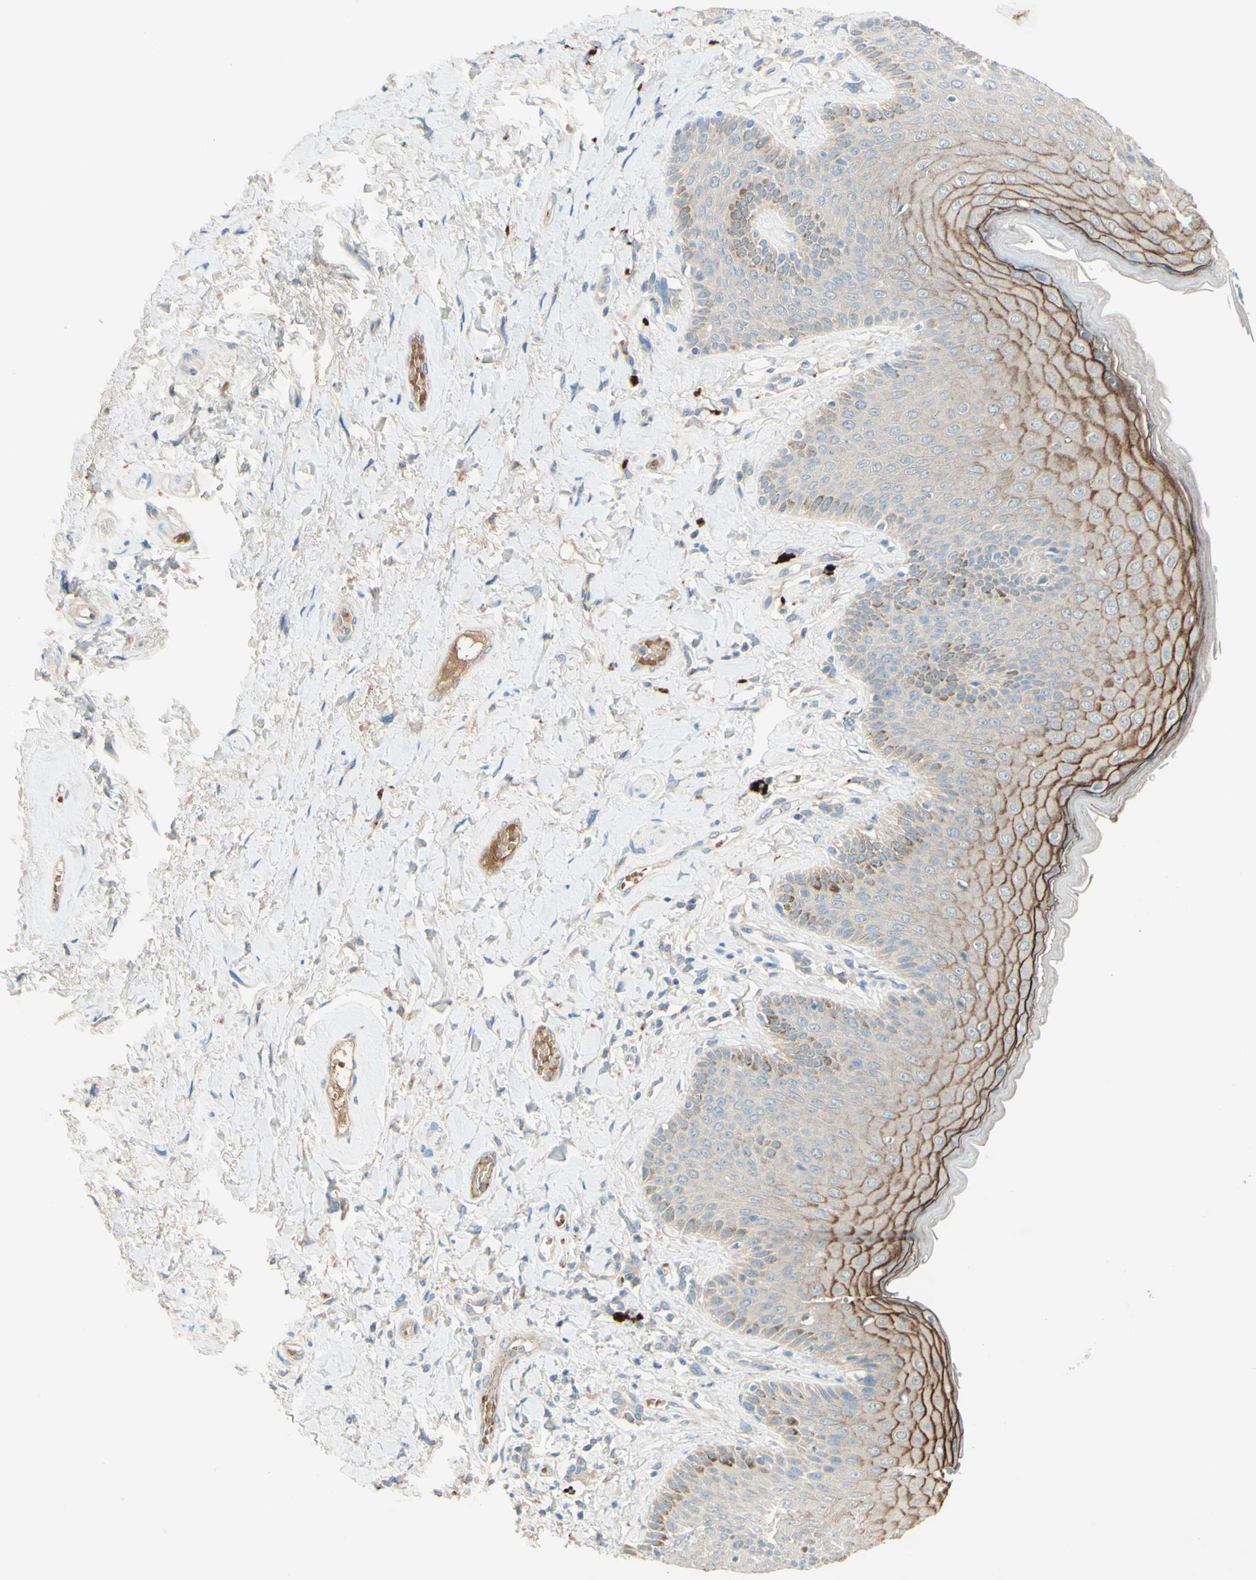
{"staining": {"intensity": "strong", "quantity": "25%-75%", "location": "cytoplasmic/membranous"}, "tissue": "skin", "cell_type": "Epidermal cells", "image_type": "normal", "snomed": [{"axis": "morphology", "description": "Normal tissue, NOS"}, {"axis": "topography", "description": "Anal"}], "caption": "A brown stain highlights strong cytoplasmic/membranous positivity of a protein in epidermal cells of benign human skin. The staining was performed using DAB, with brown indicating positive protein expression. Nuclei are stained blue with hematoxylin.", "gene": "IL2", "patient": {"sex": "male", "age": 69}}